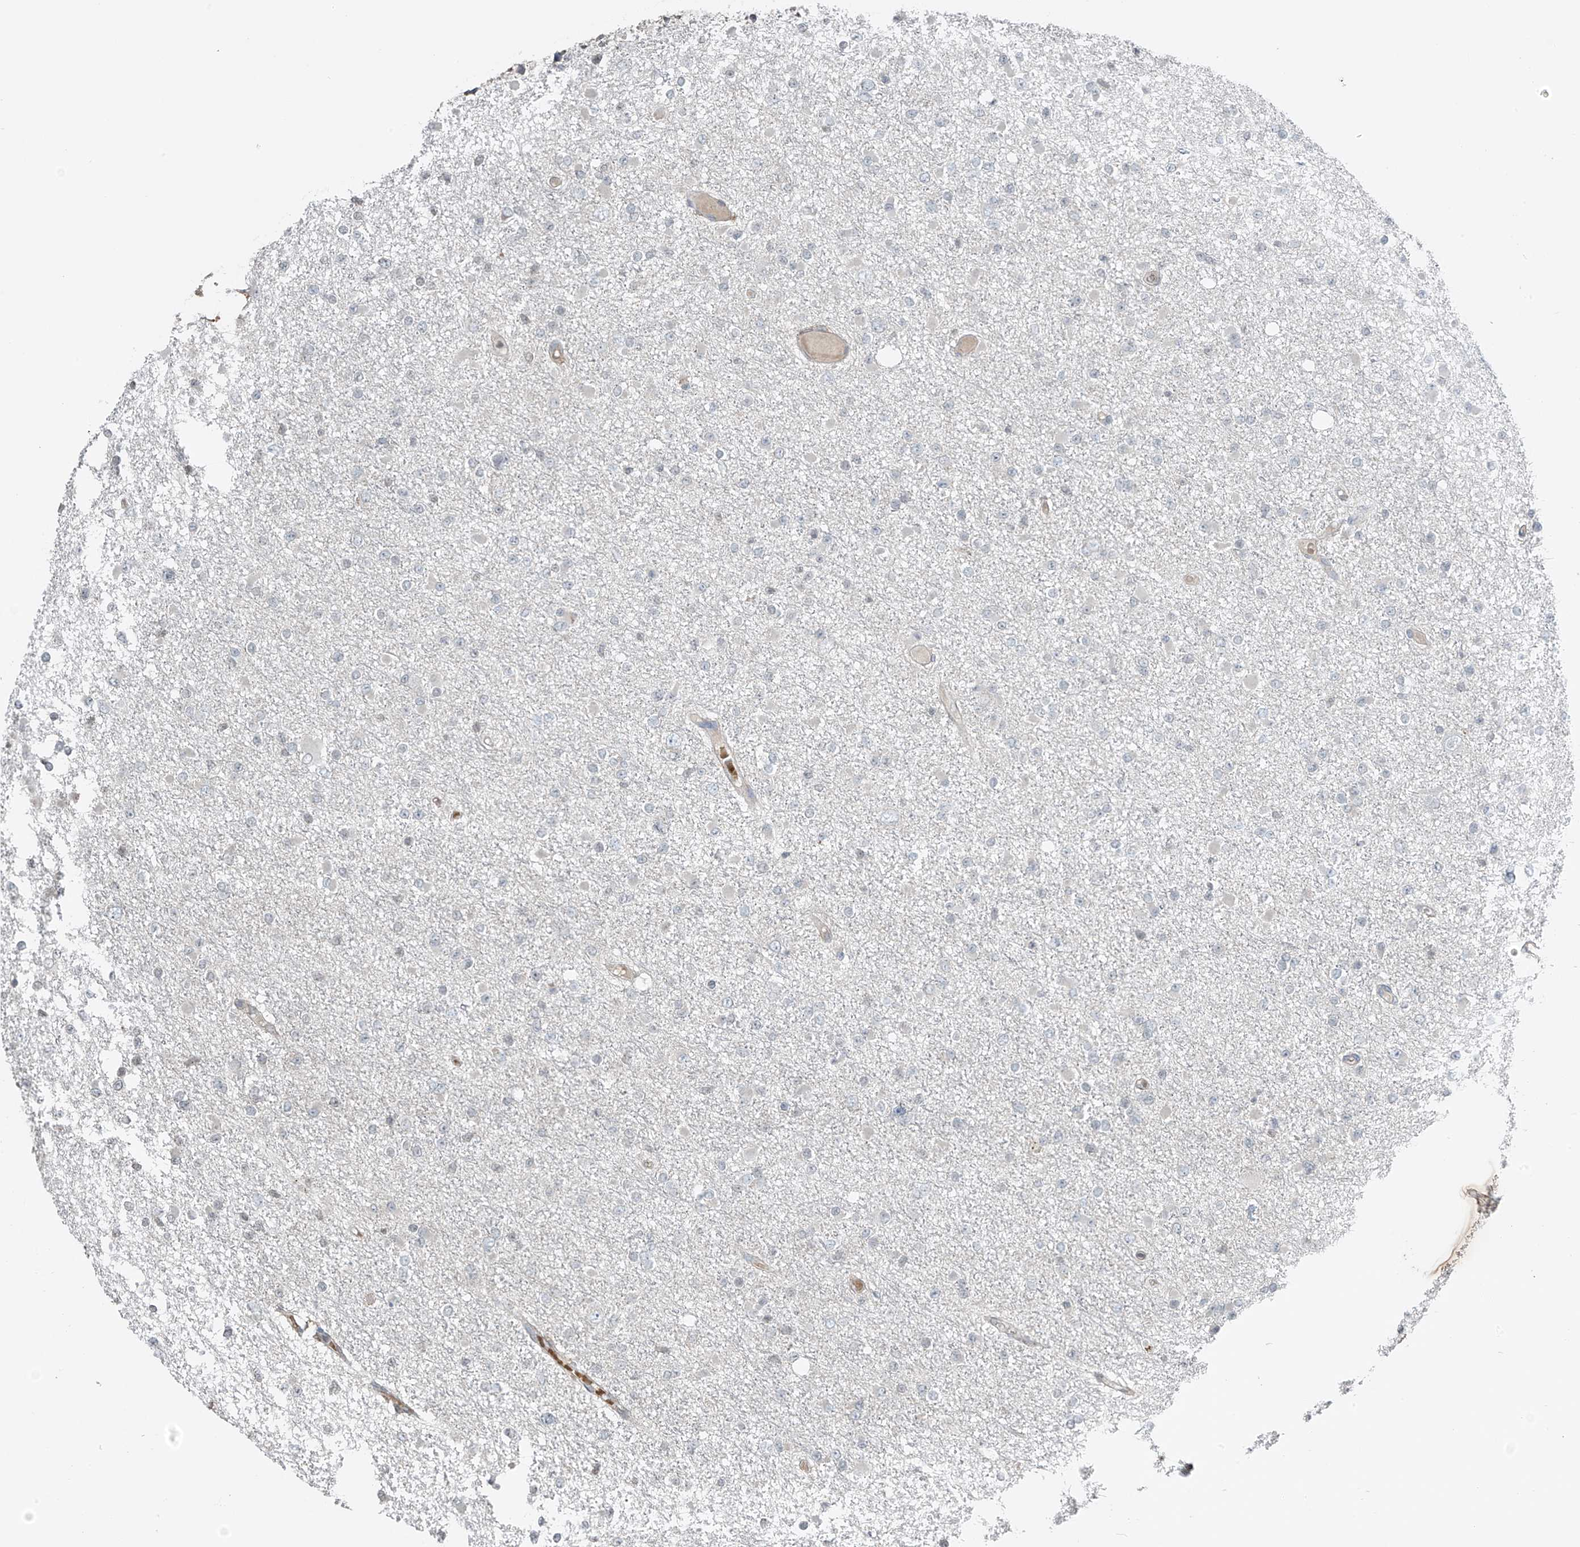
{"staining": {"intensity": "negative", "quantity": "none", "location": "none"}, "tissue": "glioma", "cell_type": "Tumor cells", "image_type": "cancer", "snomed": [{"axis": "morphology", "description": "Glioma, malignant, Low grade"}, {"axis": "topography", "description": "Brain"}], "caption": "A high-resolution photomicrograph shows IHC staining of malignant glioma (low-grade), which shows no significant positivity in tumor cells. Brightfield microscopy of immunohistochemistry stained with DAB (3,3'-diaminobenzidine) (brown) and hematoxylin (blue), captured at high magnification.", "gene": "HOXA11", "patient": {"sex": "female", "age": 22}}